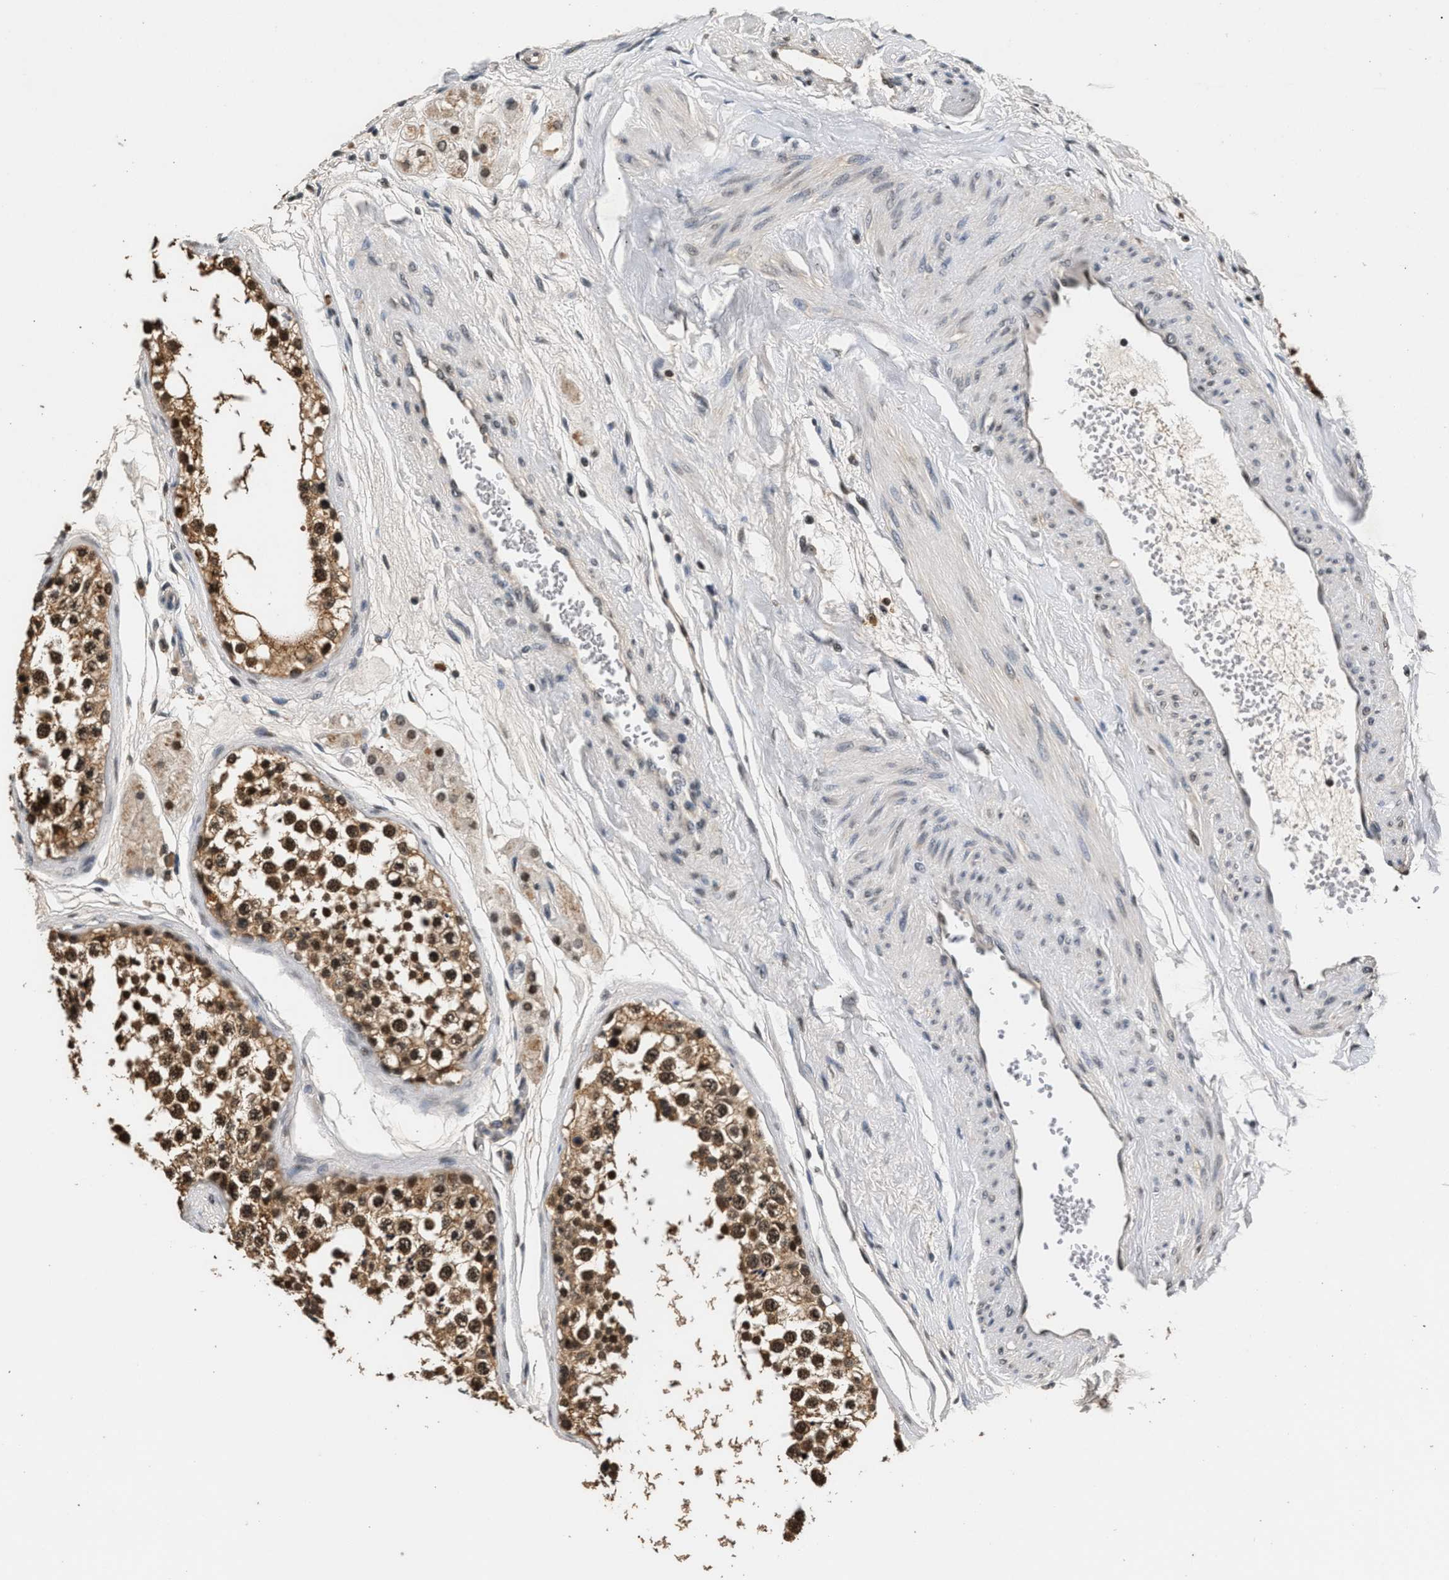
{"staining": {"intensity": "moderate", "quantity": ">75%", "location": "cytoplasmic/membranous,nuclear"}, "tissue": "testis", "cell_type": "Cells in seminiferous ducts", "image_type": "normal", "snomed": [{"axis": "morphology", "description": "Normal tissue, NOS"}, {"axis": "topography", "description": "Testis"}], "caption": "An immunohistochemistry micrograph of unremarkable tissue is shown. Protein staining in brown shows moderate cytoplasmic/membranous,nuclear positivity in testis within cells in seminiferous ducts. (DAB (3,3'-diaminobenzidine) IHC, brown staining for protein, blue staining for nuclei).", "gene": "RBM33", "patient": {"sex": "male", "age": 56}}